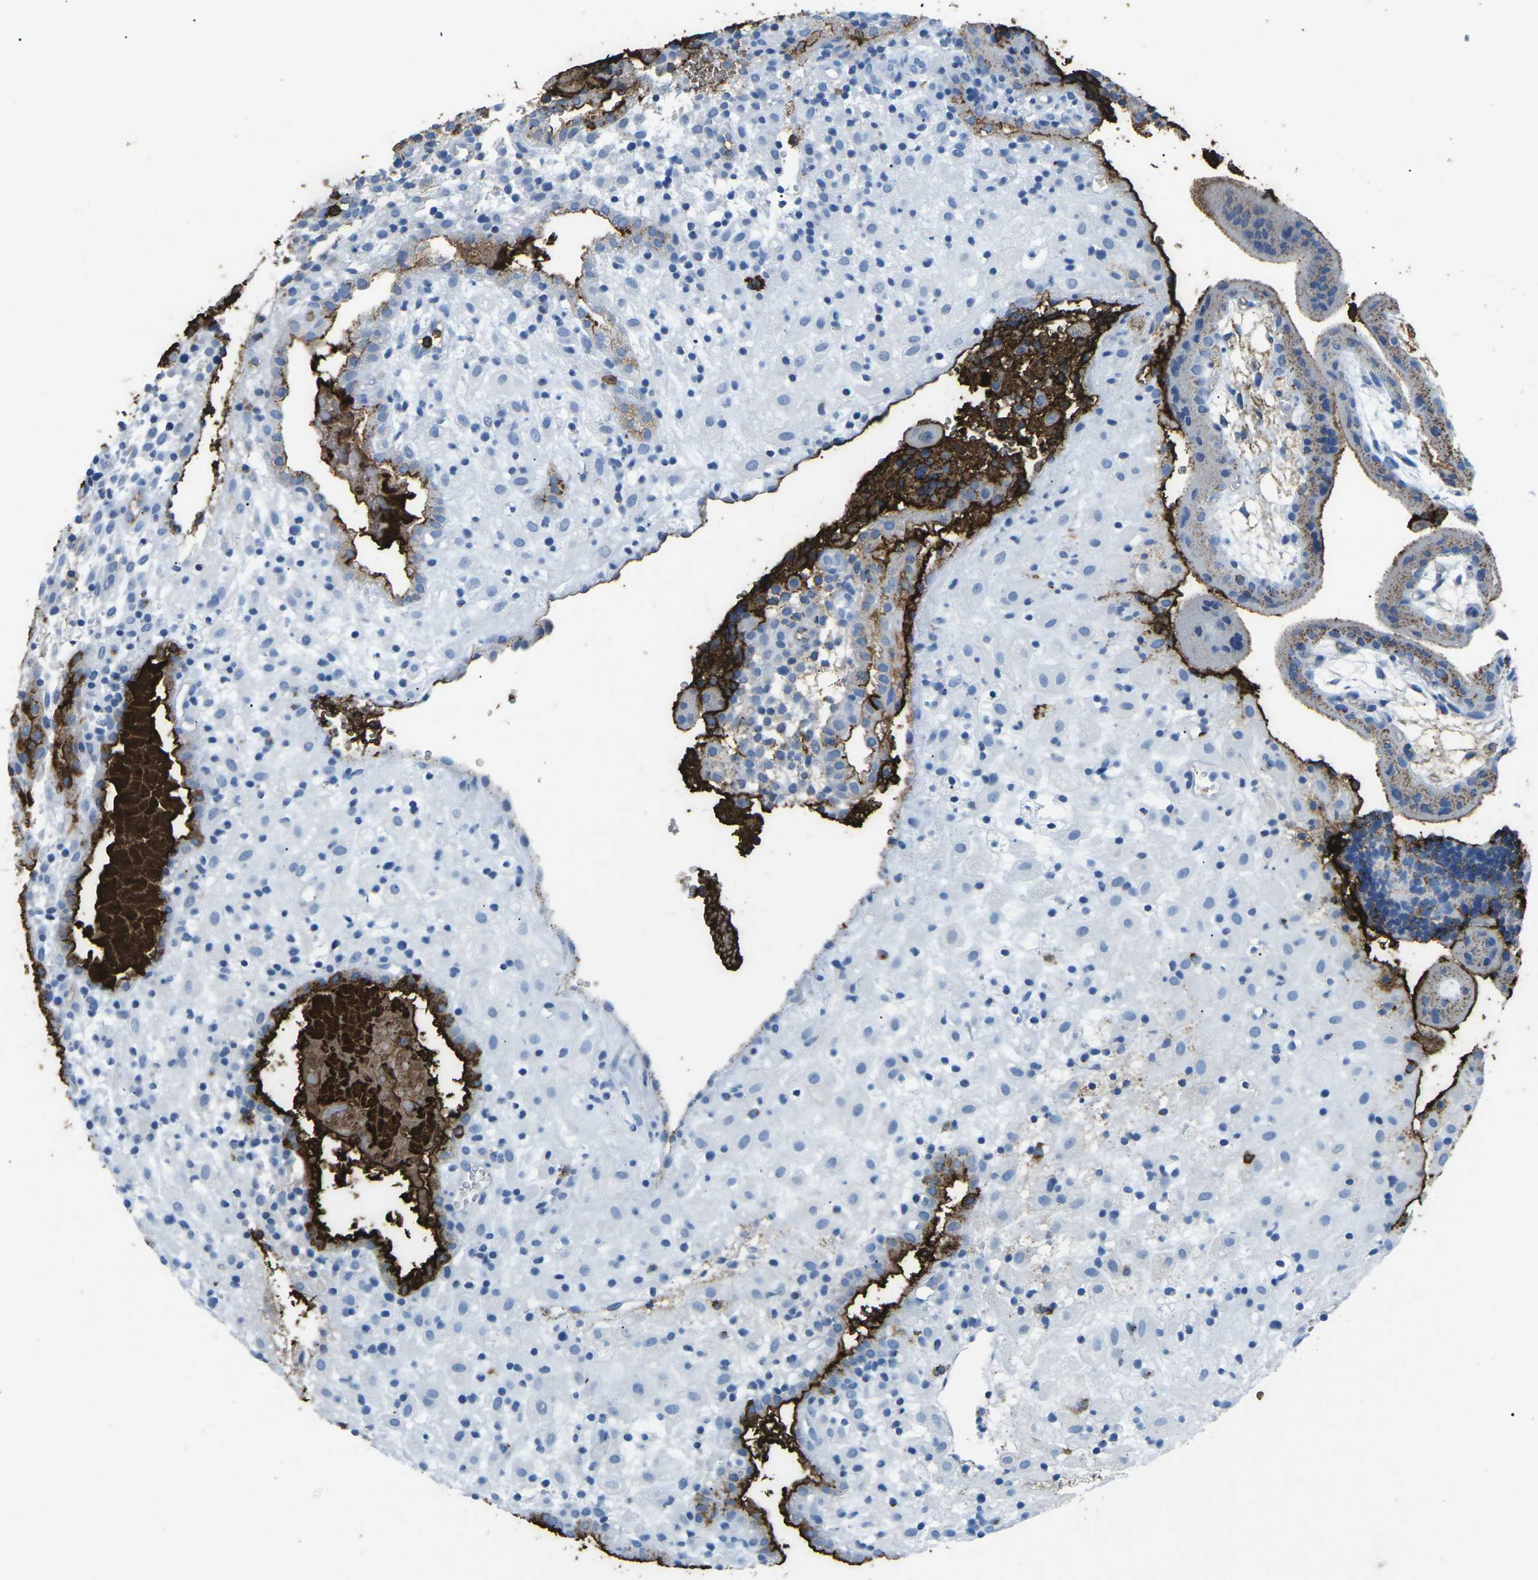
{"staining": {"intensity": "negative", "quantity": "none", "location": "none"}, "tissue": "placenta", "cell_type": "Decidual cells", "image_type": "normal", "snomed": [{"axis": "morphology", "description": "Normal tissue, NOS"}, {"axis": "topography", "description": "Placenta"}], "caption": "Micrograph shows no protein expression in decidual cells of benign placenta.", "gene": "CTAGE1", "patient": {"sex": "female", "age": 18}}